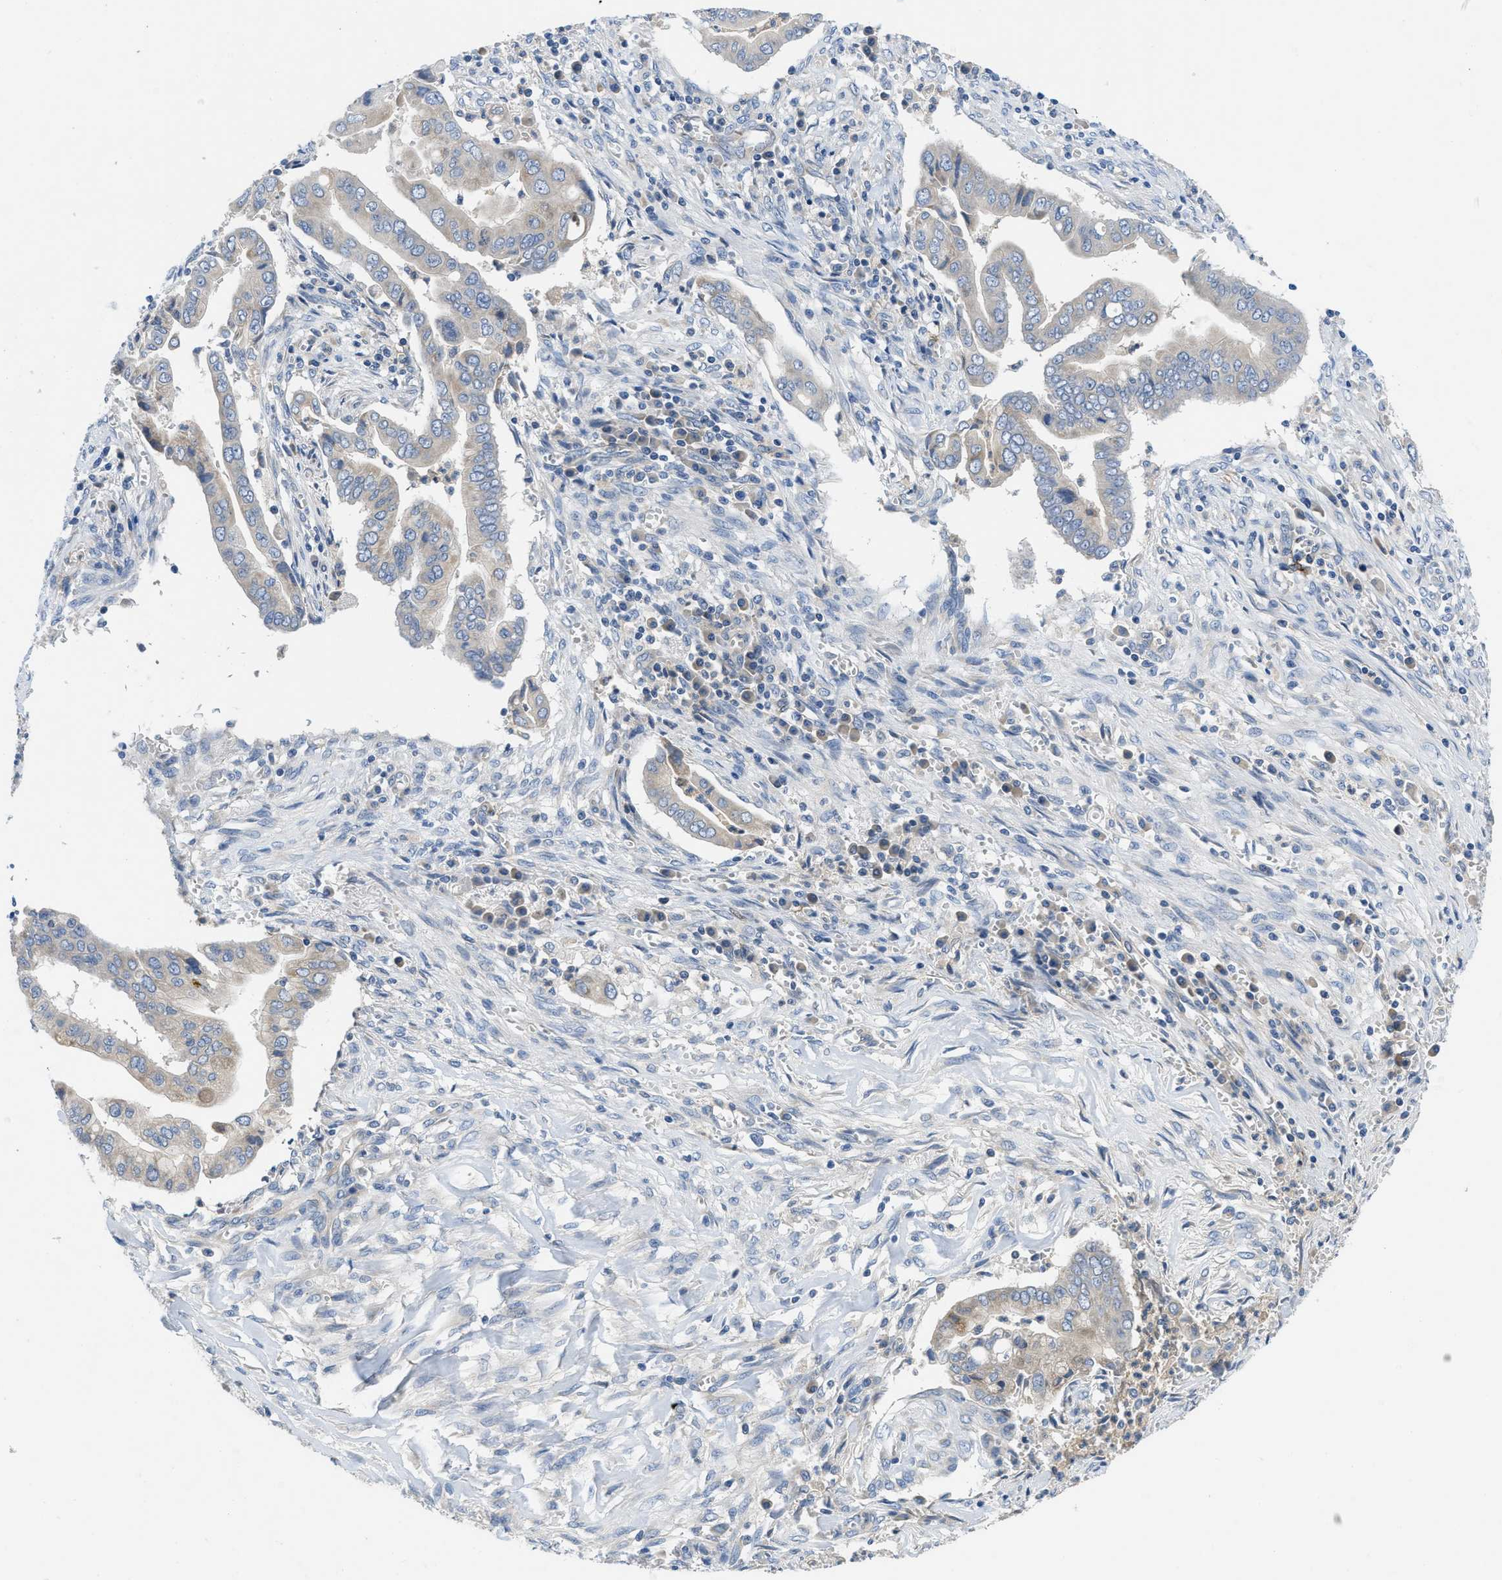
{"staining": {"intensity": "negative", "quantity": "none", "location": "none"}, "tissue": "cervical cancer", "cell_type": "Tumor cells", "image_type": "cancer", "snomed": [{"axis": "morphology", "description": "Adenocarcinoma, NOS"}, {"axis": "topography", "description": "Cervix"}], "caption": "Cervical cancer was stained to show a protein in brown. There is no significant staining in tumor cells.", "gene": "PGR", "patient": {"sex": "female", "age": 44}}